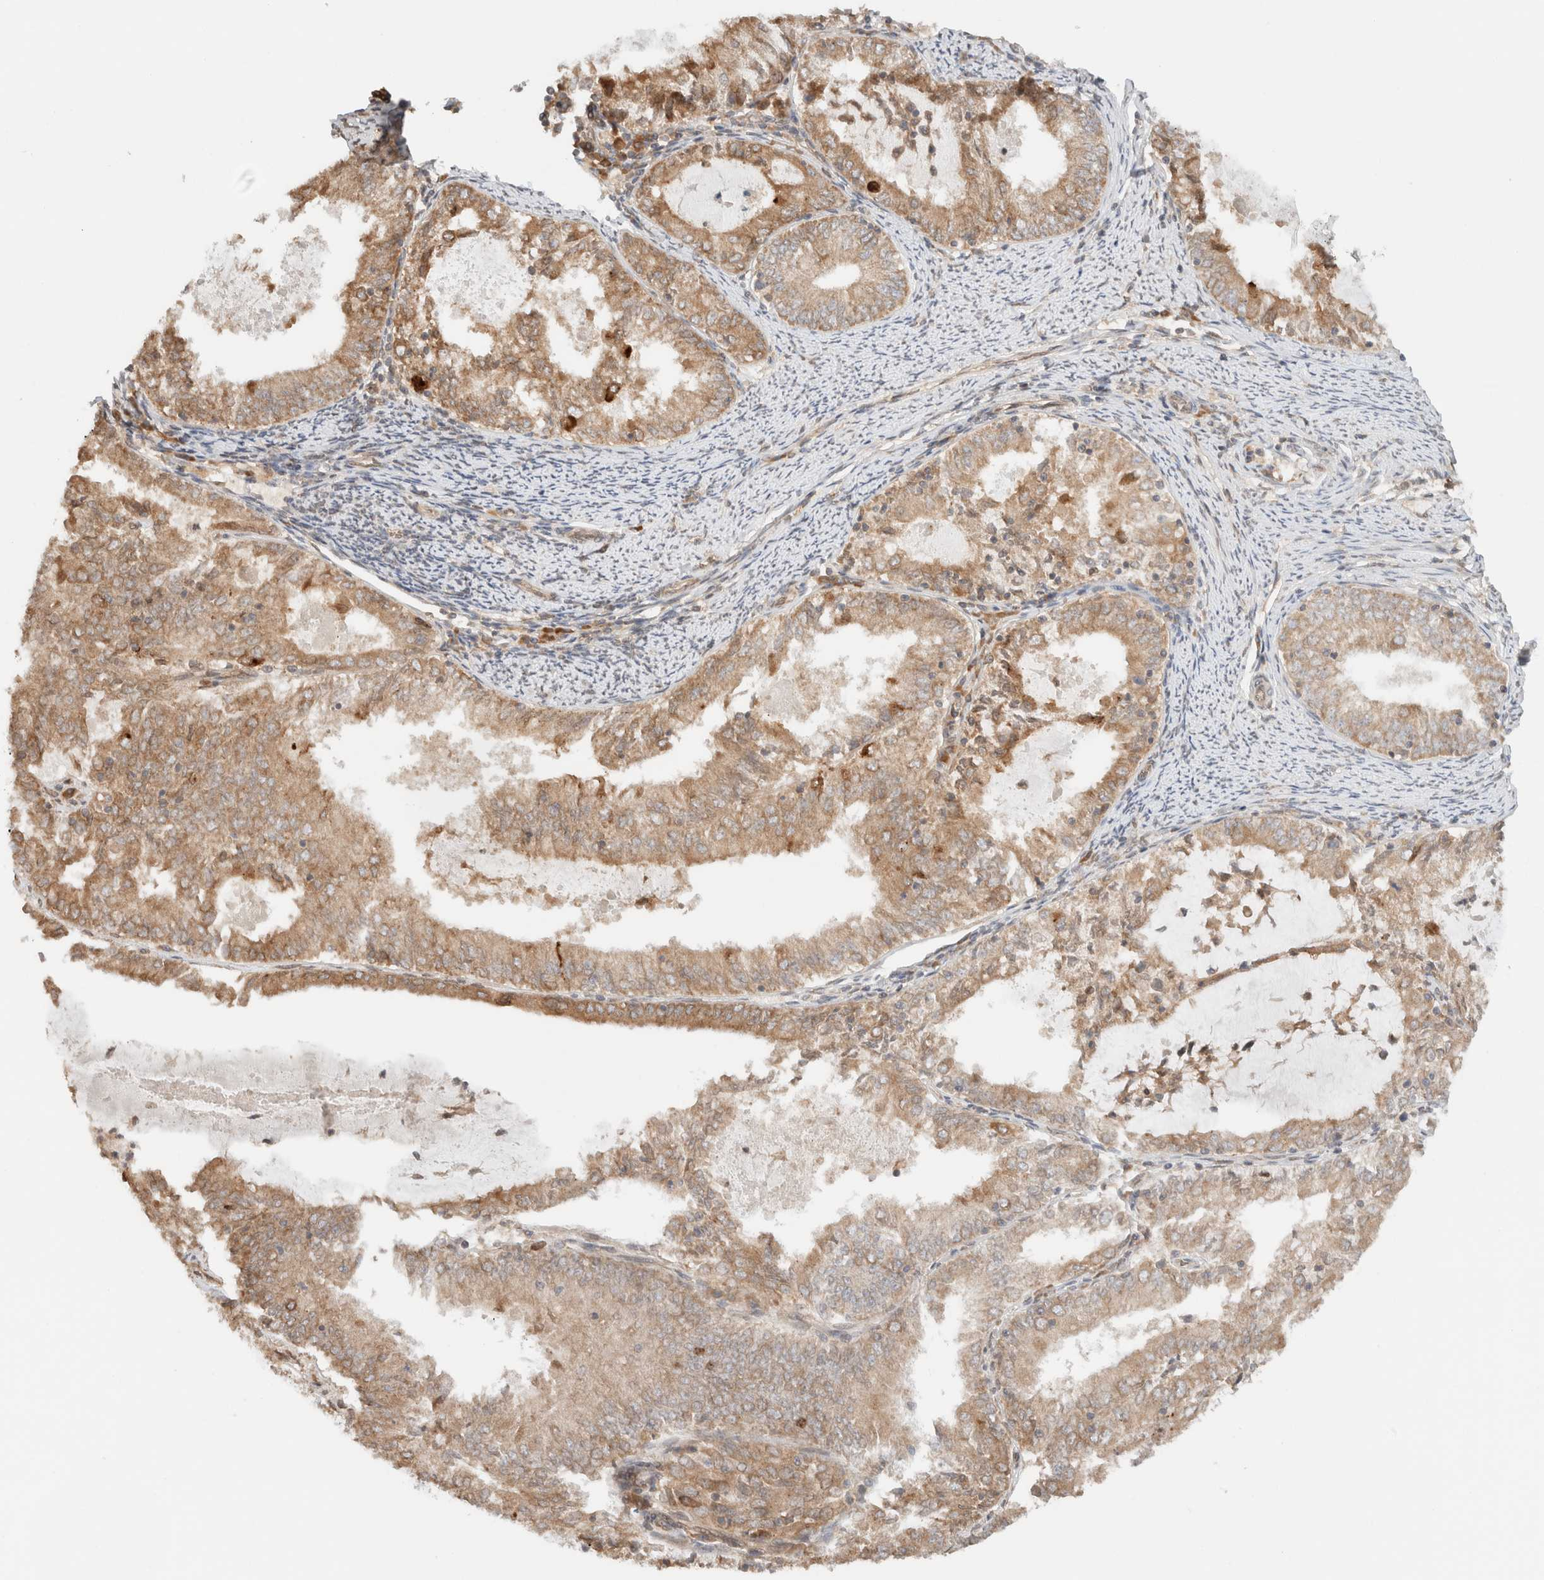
{"staining": {"intensity": "moderate", "quantity": ">75%", "location": "cytoplasmic/membranous"}, "tissue": "endometrial cancer", "cell_type": "Tumor cells", "image_type": "cancer", "snomed": [{"axis": "morphology", "description": "Adenocarcinoma, NOS"}, {"axis": "topography", "description": "Endometrium"}], "caption": "Brown immunohistochemical staining in endometrial cancer shows moderate cytoplasmic/membranous expression in about >75% of tumor cells. (Stains: DAB in brown, nuclei in blue, Microscopy: brightfield microscopy at high magnification).", "gene": "ARFGEF2", "patient": {"sex": "female", "age": 57}}